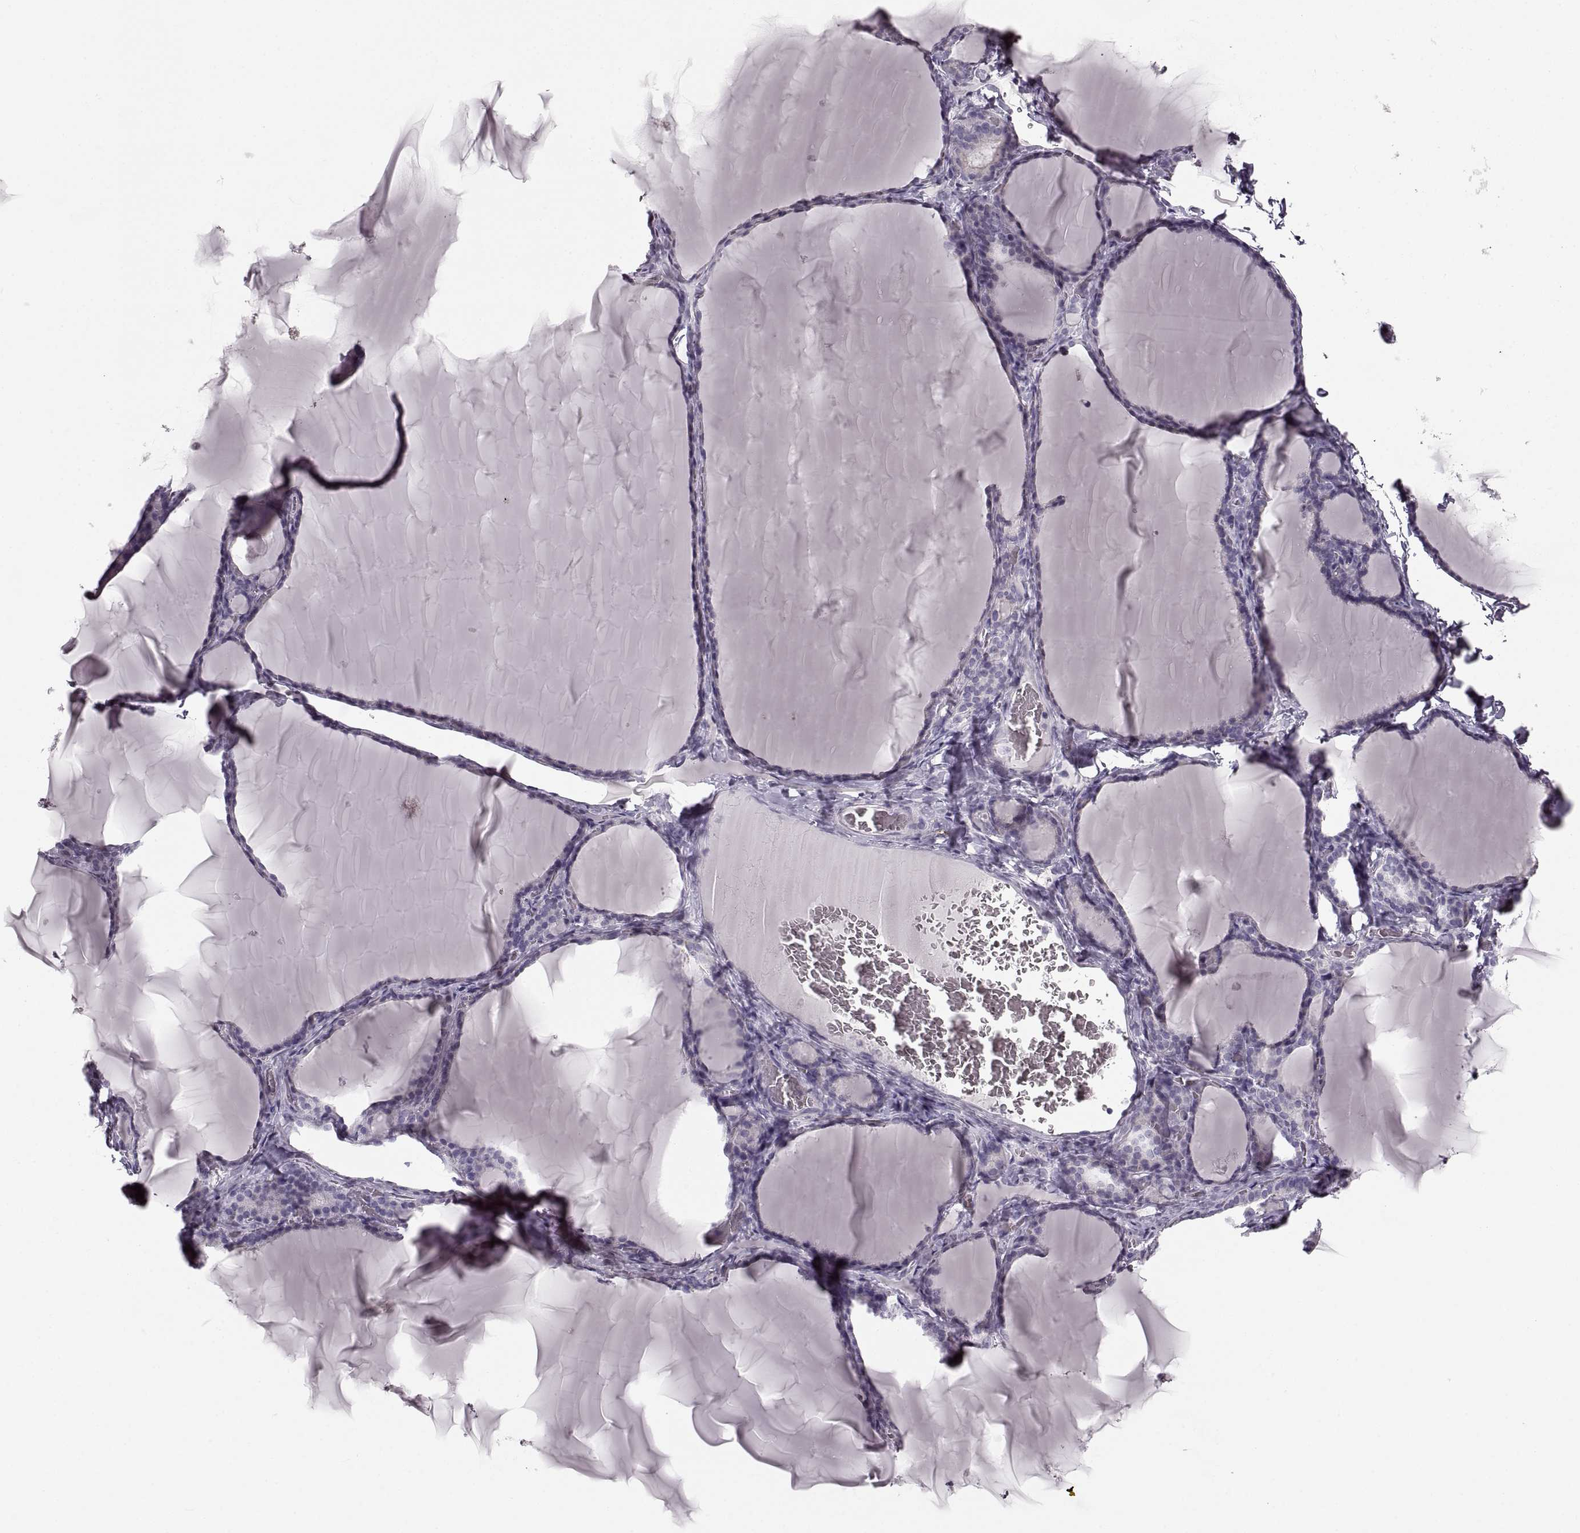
{"staining": {"intensity": "negative", "quantity": "none", "location": "none"}, "tissue": "thyroid gland", "cell_type": "Glandular cells", "image_type": "normal", "snomed": [{"axis": "morphology", "description": "Normal tissue, NOS"}, {"axis": "morphology", "description": "Hyperplasia, NOS"}, {"axis": "topography", "description": "Thyroid gland"}], "caption": "High power microscopy histopathology image of an immunohistochemistry photomicrograph of normal thyroid gland, revealing no significant positivity in glandular cells. (DAB (3,3'-diaminobenzidine) immunohistochemistry, high magnification).", "gene": "CNTN1", "patient": {"sex": "female", "age": 27}}